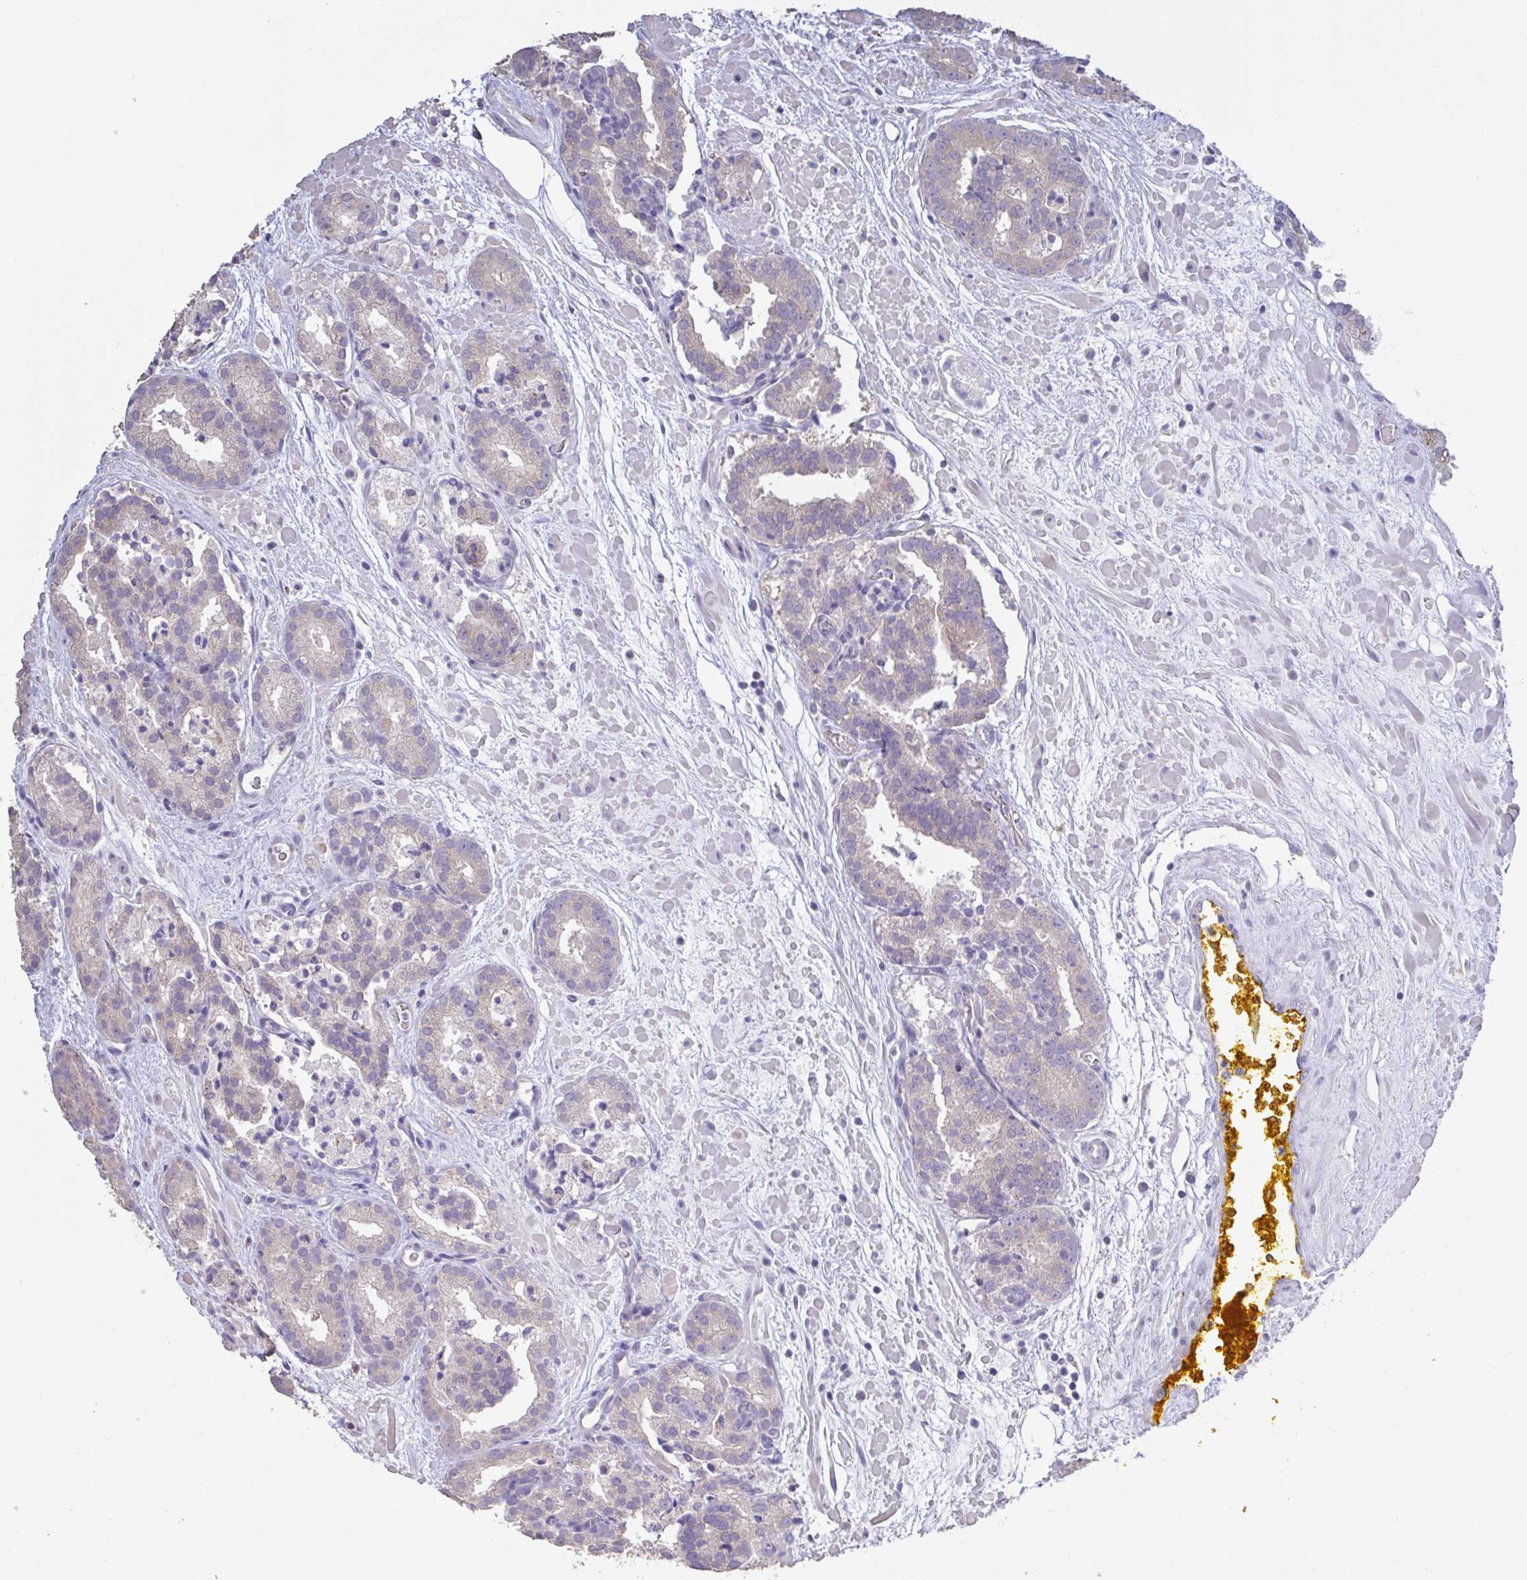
{"staining": {"intensity": "negative", "quantity": "none", "location": "none"}, "tissue": "prostate cancer", "cell_type": "Tumor cells", "image_type": "cancer", "snomed": [{"axis": "morphology", "description": "Adenocarcinoma, High grade"}, {"axis": "topography", "description": "Prostate"}], "caption": "Micrograph shows no significant protein expression in tumor cells of prostate adenocarcinoma (high-grade).", "gene": "CHMP5", "patient": {"sex": "male", "age": 66}}